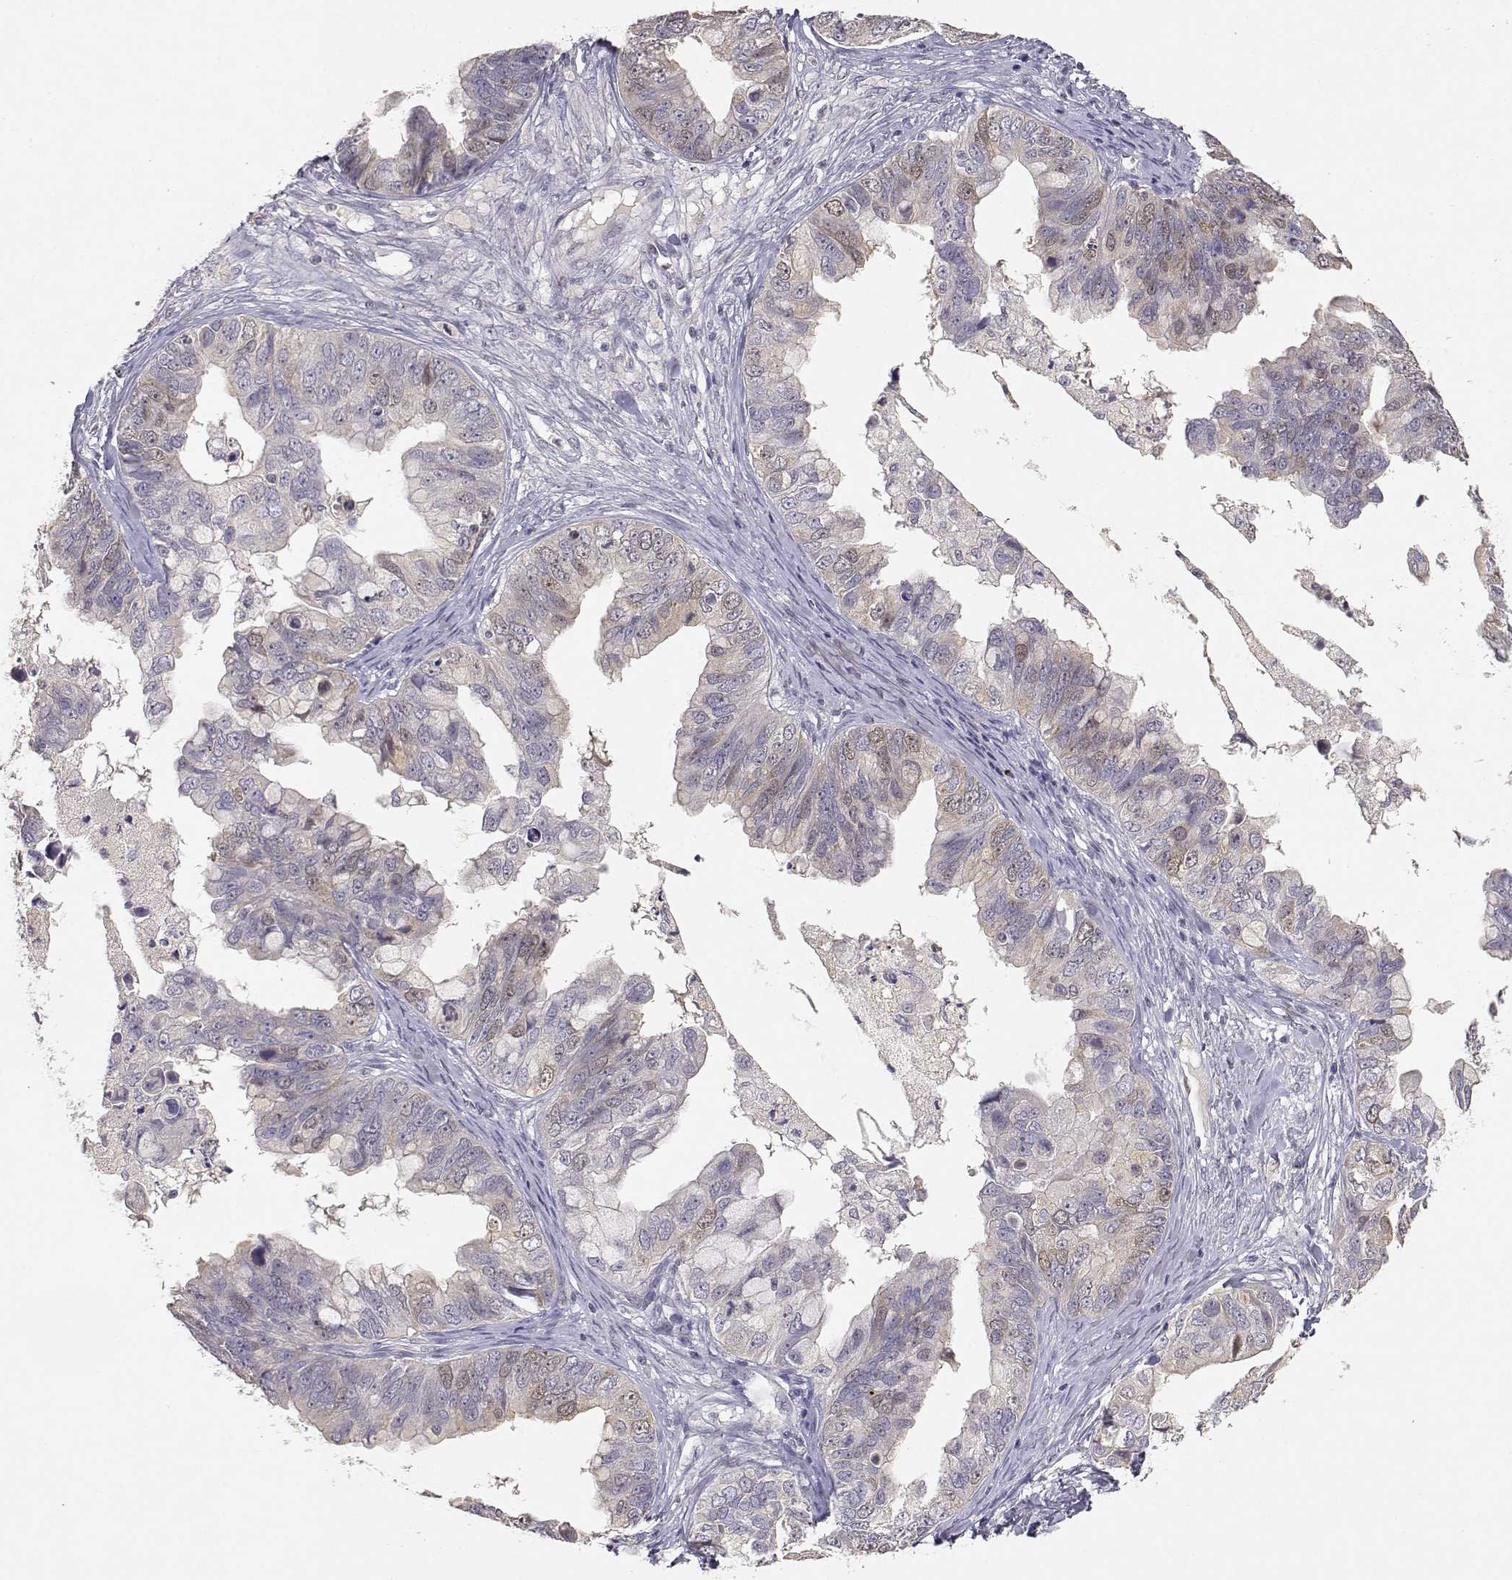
{"staining": {"intensity": "weak", "quantity": "<25%", "location": "cytoplasmic/membranous,nuclear"}, "tissue": "ovarian cancer", "cell_type": "Tumor cells", "image_type": "cancer", "snomed": [{"axis": "morphology", "description": "Cystadenocarcinoma, mucinous, NOS"}, {"axis": "topography", "description": "Ovary"}], "caption": "A micrograph of human ovarian cancer (mucinous cystadenocarcinoma) is negative for staining in tumor cells.", "gene": "RAD51", "patient": {"sex": "female", "age": 76}}